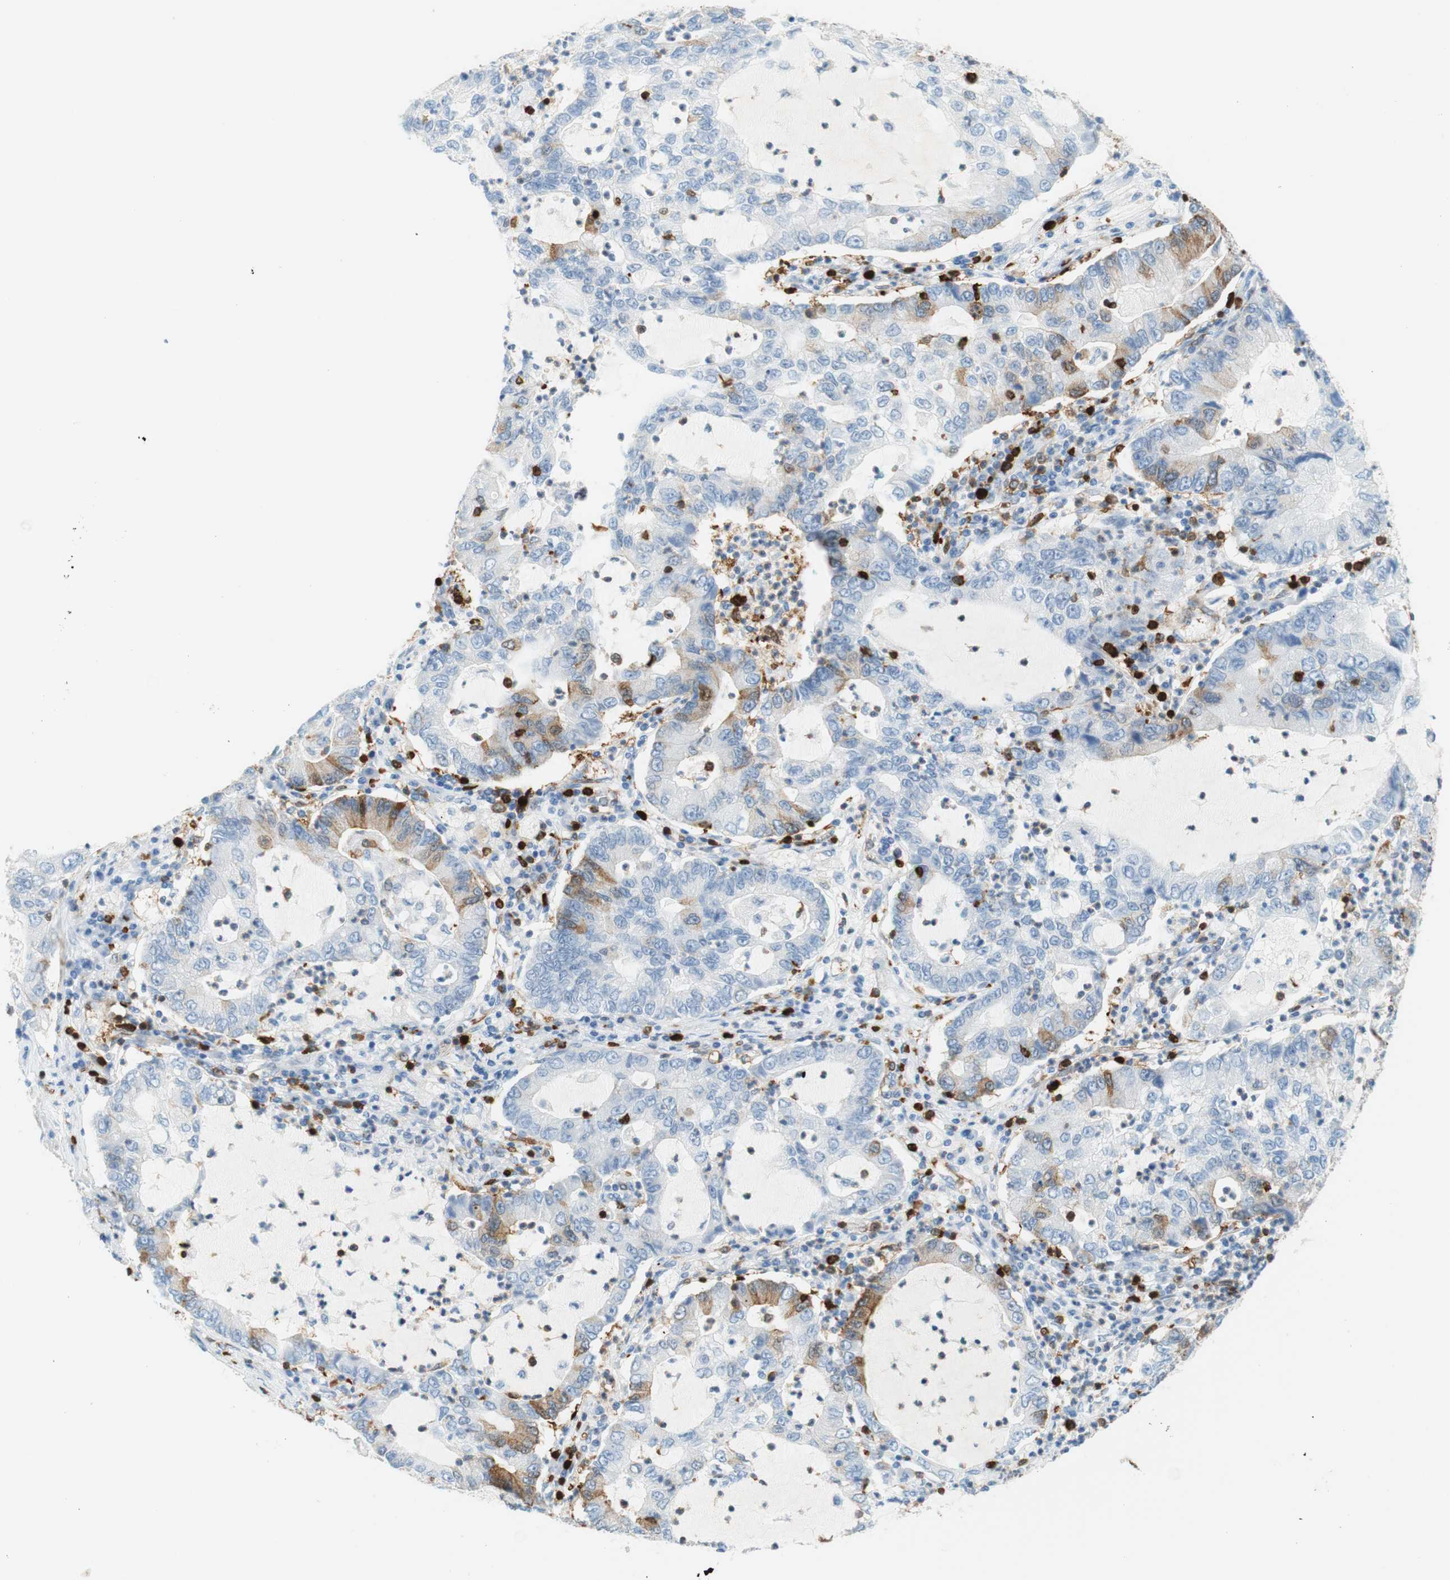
{"staining": {"intensity": "moderate", "quantity": "<25%", "location": "cytoplasmic/membranous"}, "tissue": "lung cancer", "cell_type": "Tumor cells", "image_type": "cancer", "snomed": [{"axis": "morphology", "description": "Adenocarcinoma, NOS"}, {"axis": "topography", "description": "Lung"}], "caption": "Lung cancer stained with a protein marker exhibits moderate staining in tumor cells.", "gene": "STMN1", "patient": {"sex": "female", "age": 51}}